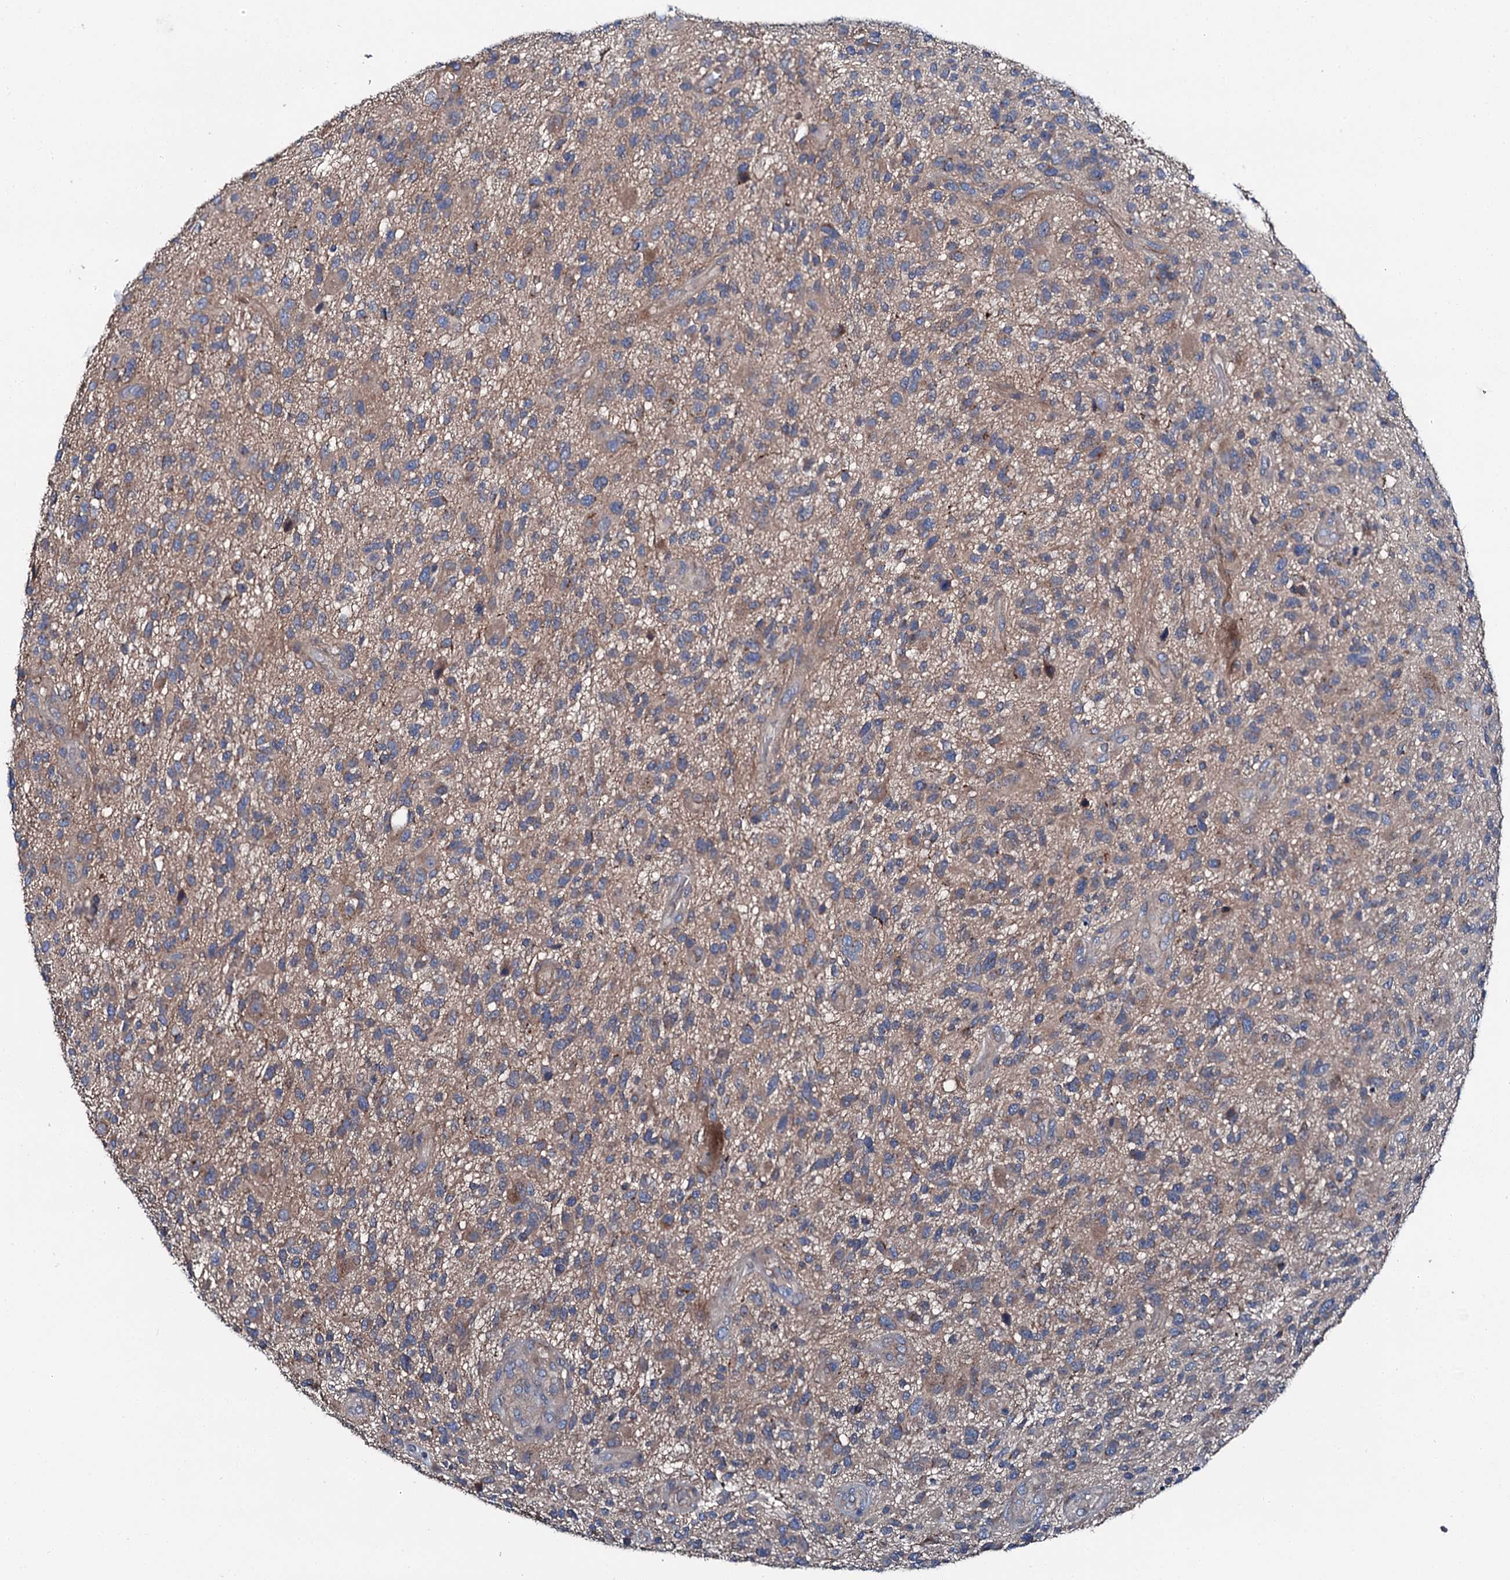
{"staining": {"intensity": "weak", "quantity": "25%-75%", "location": "cytoplasmic/membranous"}, "tissue": "glioma", "cell_type": "Tumor cells", "image_type": "cancer", "snomed": [{"axis": "morphology", "description": "Glioma, malignant, High grade"}, {"axis": "topography", "description": "Brain"}], "caption": "High-grade glioma (malignant) was stained to show a protein in brown. There is low levels of weak cytoplasmic/membranous staining in approximately 25%-75% of tumor cells.", "gene": "SLC22A25", "patient": {"sex": "male", "age": 47}}